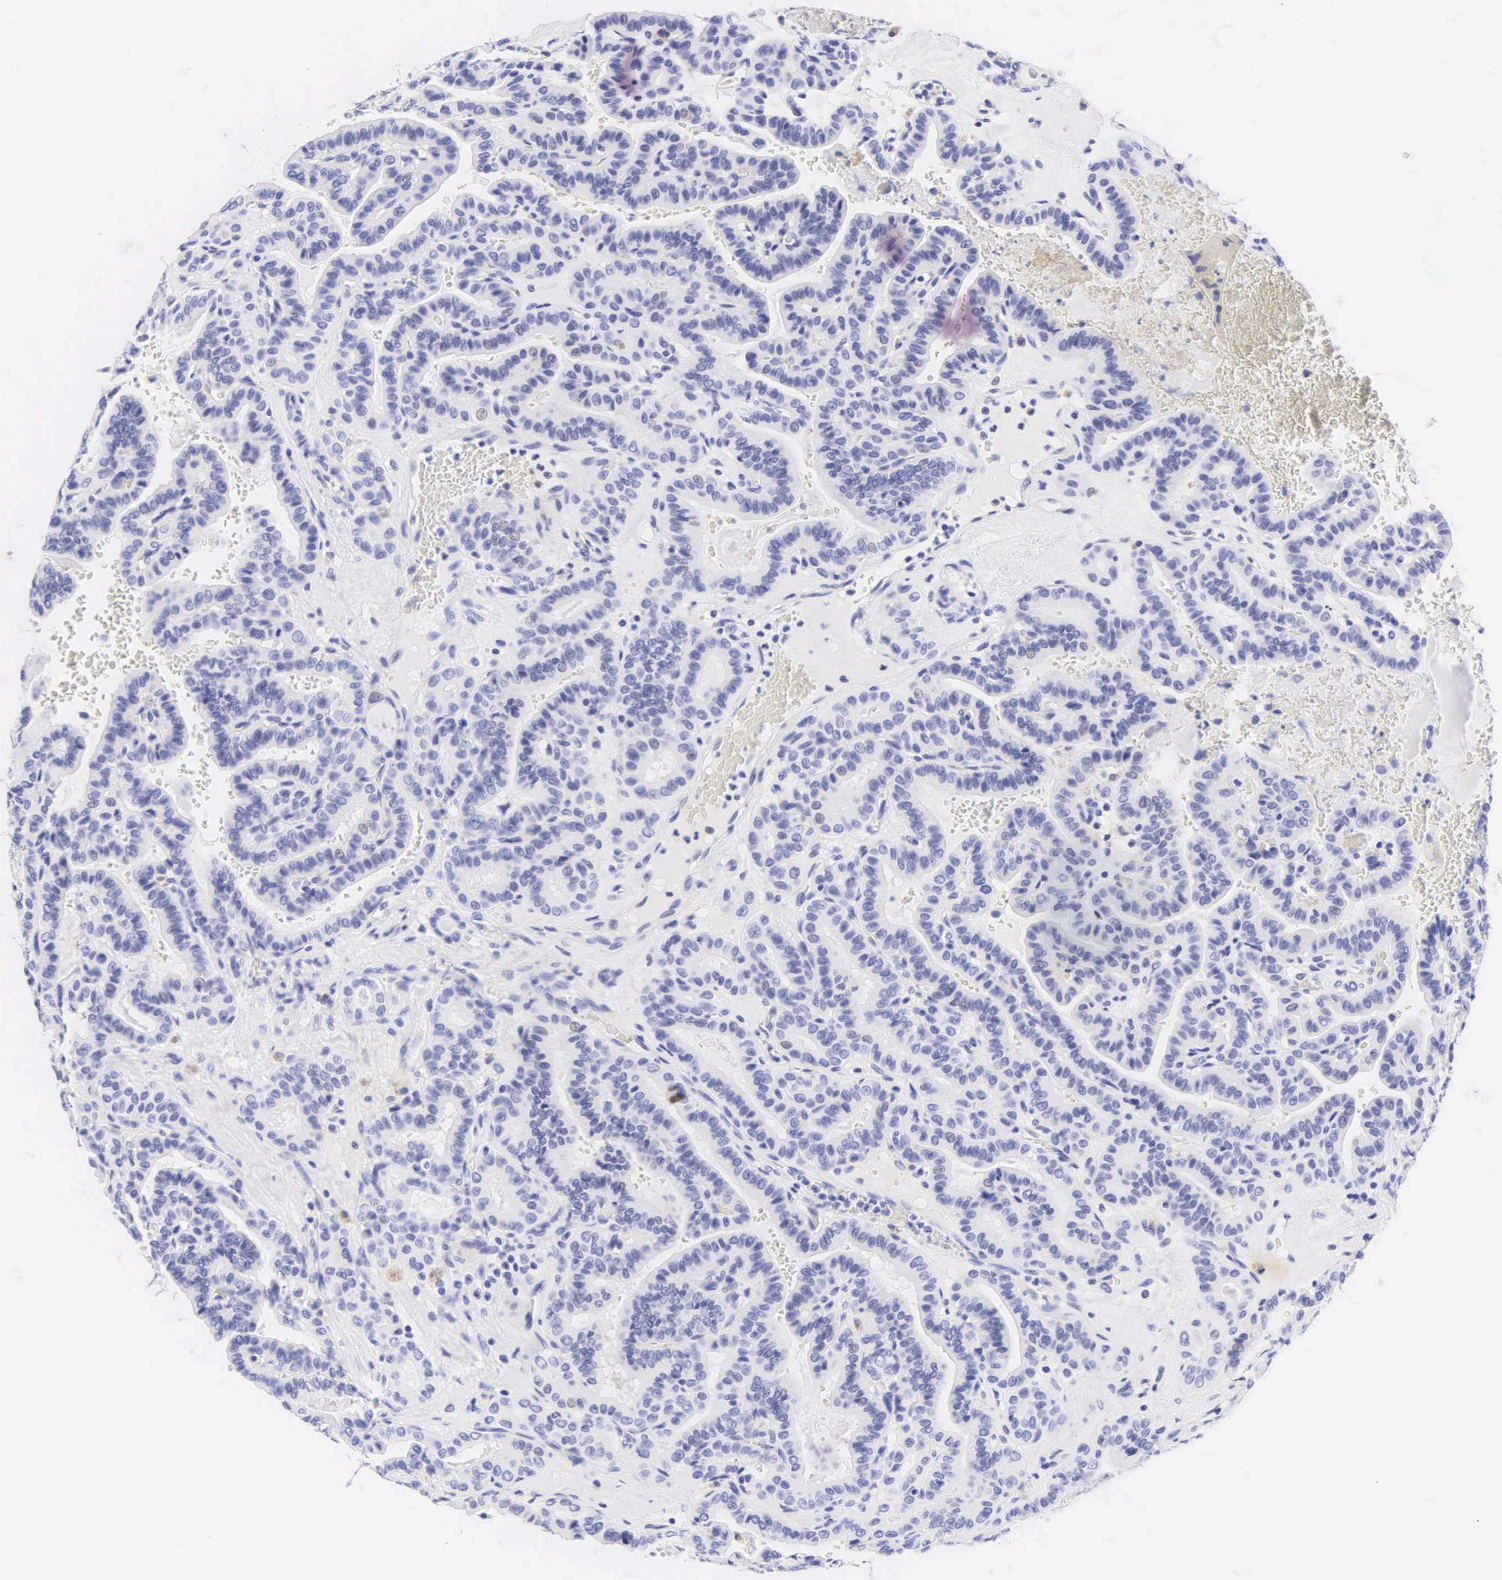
{"staining": {"intensity": "negative", "quantity": "none", "location": "none"}, "tissue": "thyroid cancer", "cell_type": "Tumor cells", "image_type": "cancer", "snomed": [{"axis": "morphology", "description": "Papillary adenocarcinoma, NOS"}, {"axis": "topography", "description": "Thyroid gland"}], "caption": "A high-resolution histopathology image shows immunohistochemistry (IHC) staining of papillary adenocarcinoma (thyroid), which shows no significant staining in tumor cells. (DAB (3,3'-diaminobenzidine) IHC, high magnification).", "gene": "KRT20", "patient": {"sex": "male", "age": 87}}